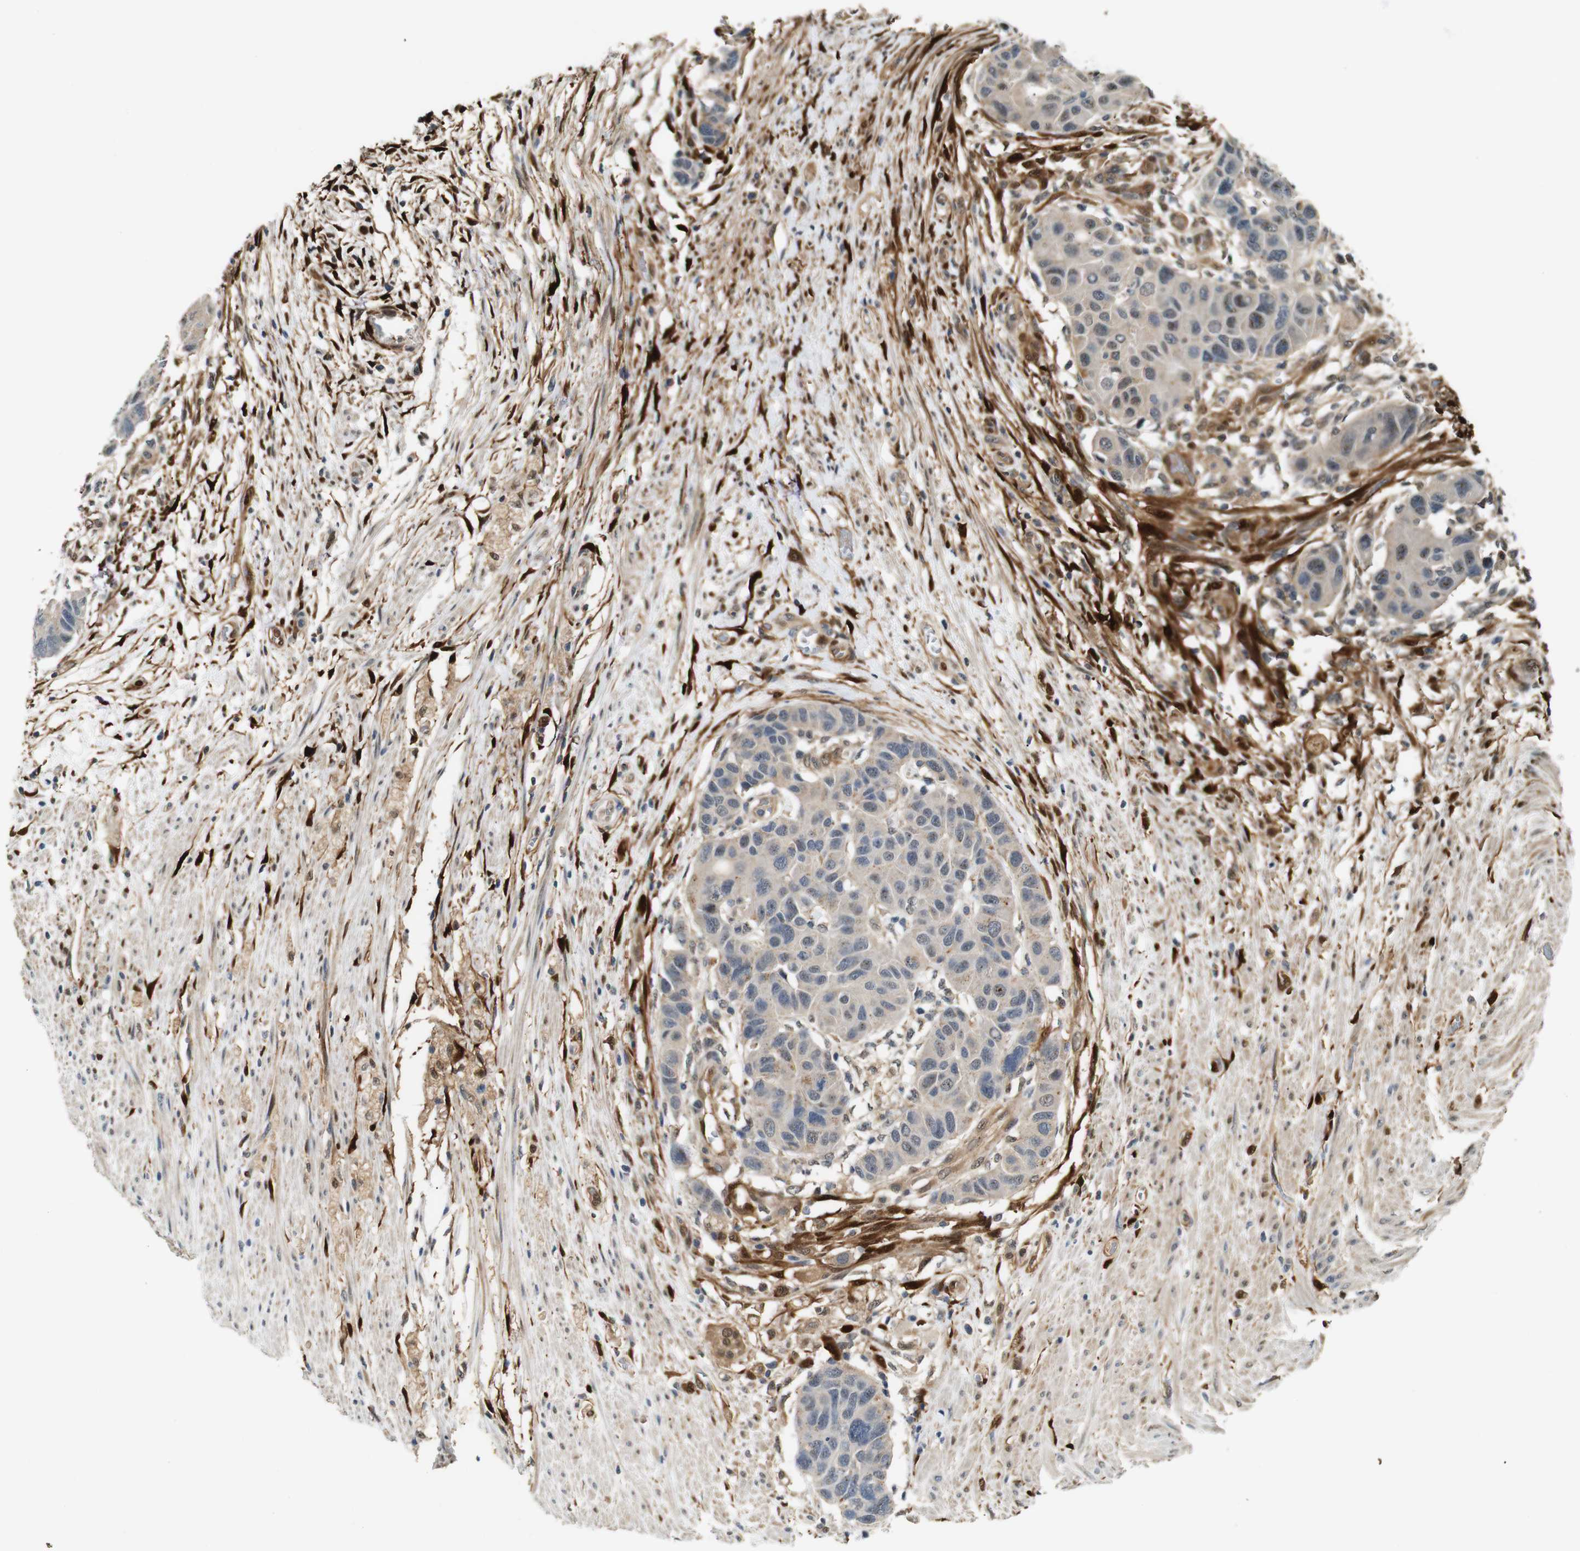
{"staining": {"intensity": "weak", "quantity": ">75%", "location": "cytoplasmic/membranous"}, "tissue": "colorectal cancer", "cell_type": "Tumor cells", "image_type": "cancer", "snomed": [{"axis": "morphology", "description": "Adenocarcinoma, NOS"}, {"axis": "topography", "description": "Rectum"}], "caption": "Tumor cells display low levels of weak cytoplasmic/membranous expression in approximately >75% of cells in colorectal adenocarcinoma. (DAB = brown stain, brightfield microscopy at high magnification).", "gene": "LXN", "patient": {"sex": "male", "age": 51}}